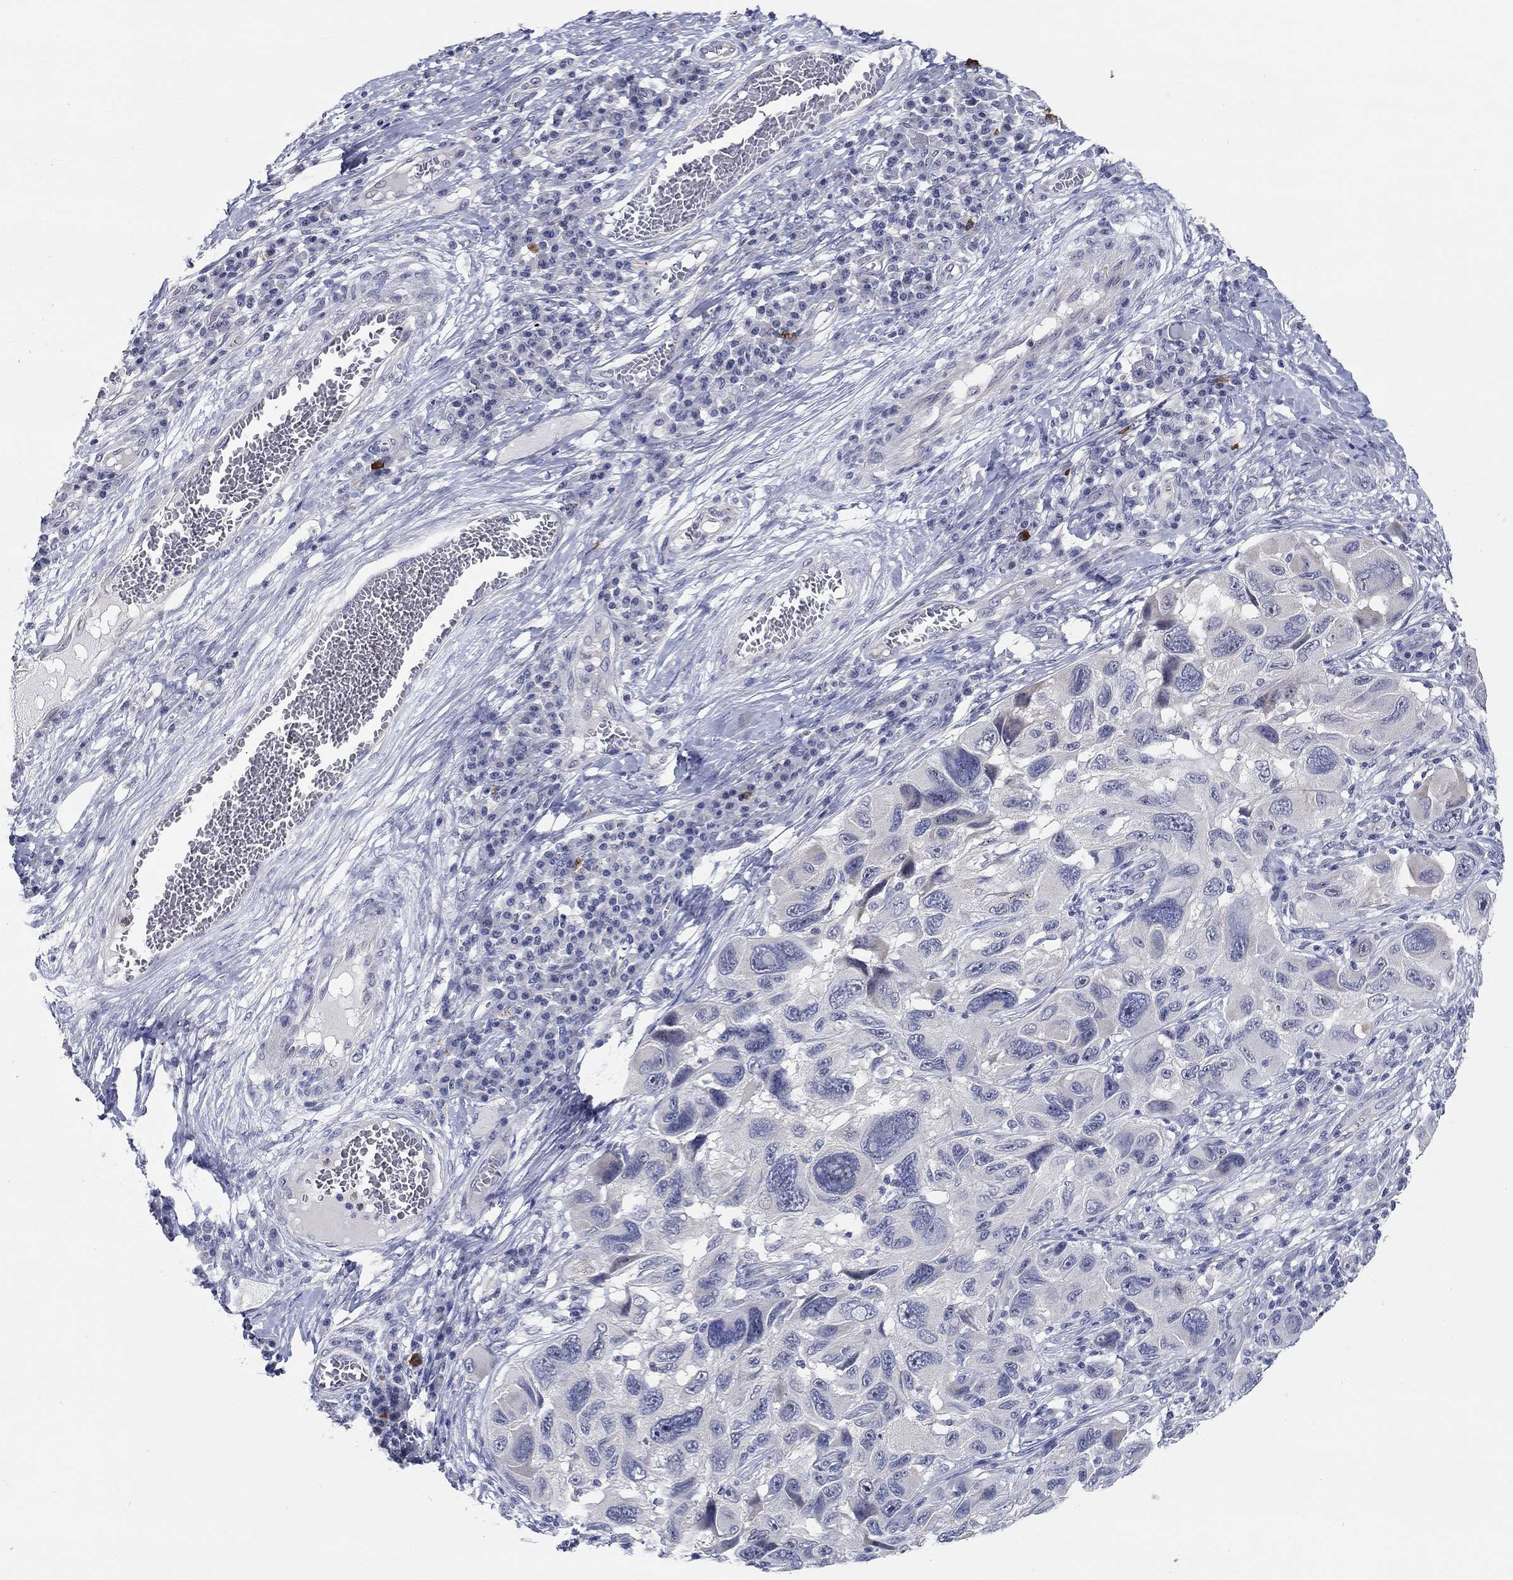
{"staining": {"intensity": "moderate", "quantity": "<25%", "location": "cytoplasmic/membranous"}, "tissue": "melanoma", "cell_type": "Tumor cells", "image_type": "cancer", "snomed": [{"axis": "morphology", "description": "Malignant melanoma, NOS"}, {"axis": "topography", "description": "Skin"}], "caption": "An immunohistochemistry micrograph of tumor tissue is shown. Protein staining in brown shows moderate cytoplasmic/membranous positivity in malignant melanoma within tumor cells. (IHC, brightfield microscopy, high magnification).", "gene": "SMIM18", "patient": {"sex": "male", "age": 53}}